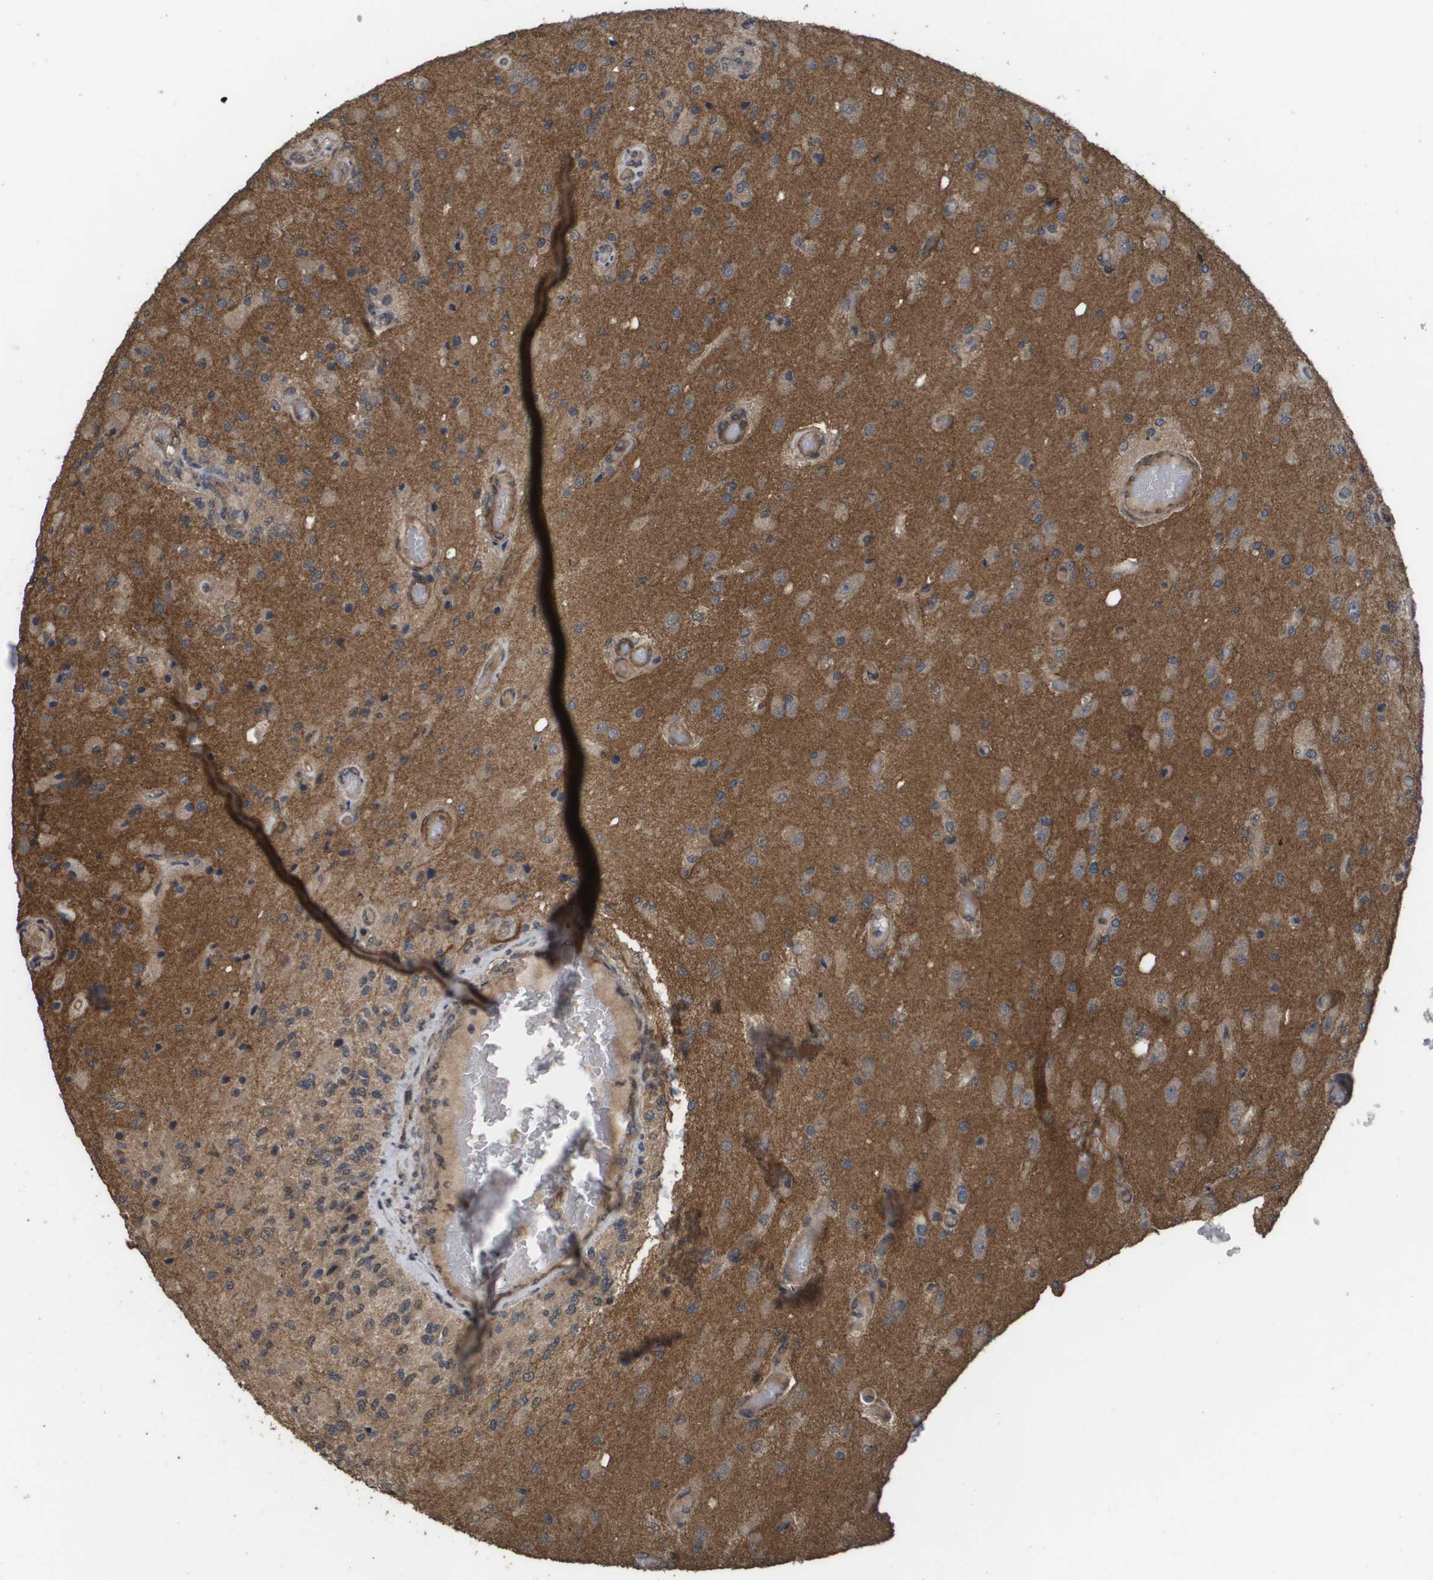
{"staining": {"intensity": "weak", "quantity": ">75%", "location": "cytoplasmic/membranous"}, "tissue": "glioma", "cell_type": "Tumor cells", "image_type": "cancer", "snomed": [{"axis": "morphology", "description": "Normal tissue, NOS"}, {"axis": "morphology", "description": "Glioma, malignant, High grade"}, {"axis": "topography", "description": "Cerebral cortex"}], "caption": "Malignant glioma (high-grade) stained with immunohistochemistry (IHC) shows weak cytoplasmic/membranous positivity in about >75% of tumor cells. The staining was performed using DAB (3,3'-diaminobenzidine), with brown indicating positive protein expression. Nuclei are stained blue with hematoxylin.", "gene": "CUL5", "patient": {"sex": "male", "age": 77}}